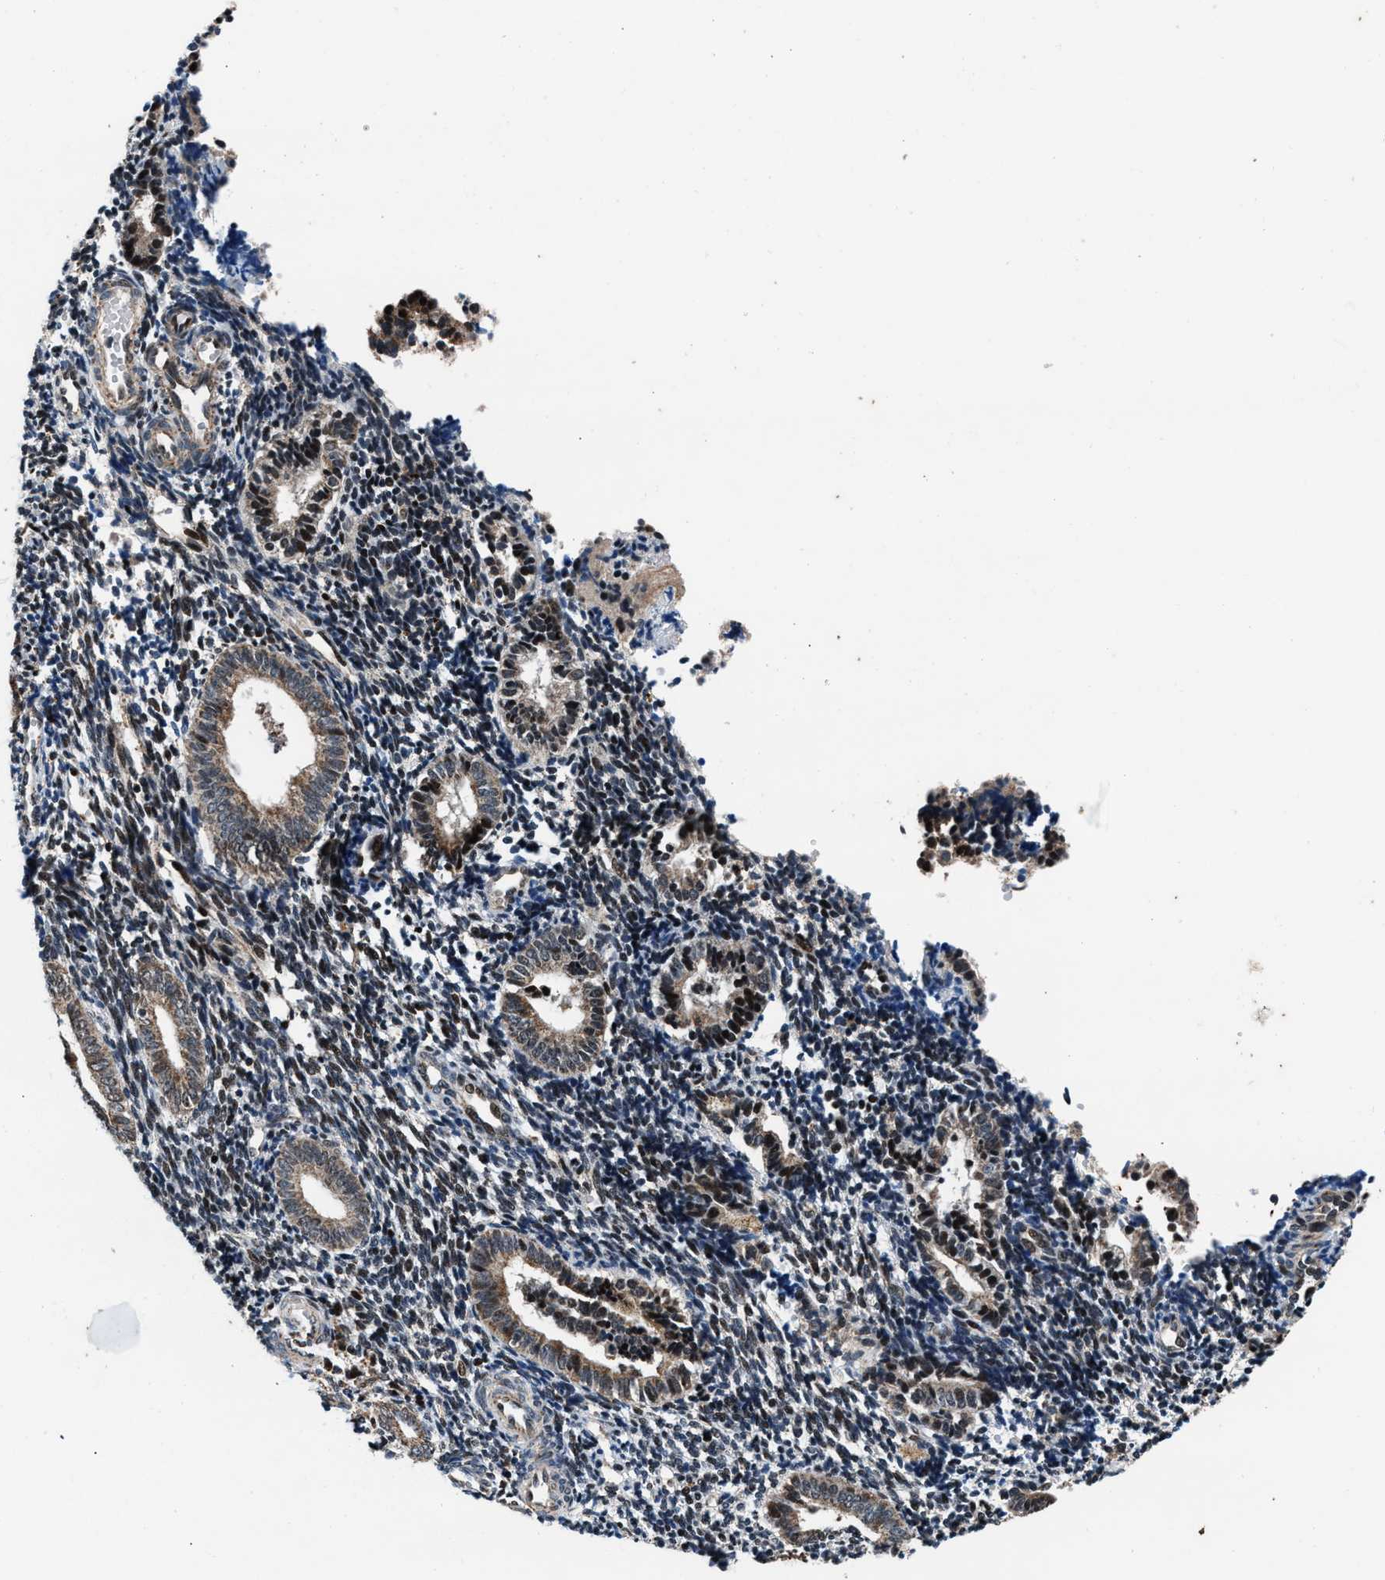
{"staining": {"intensity": "moderate", "quantity": ">75%", "location": "nuclear"}, "tissue": "endometrium", "cell_type": "Cells in endometrial stroma", "image_type": "normal", "snomed": [{"axis": "morphology", "description": "Normal tissue, NOS"}, {"axis": "topography", "description": "Uterus"}, {"axis": "topography", "description": "Endometrium"}], "caption": "A brown stain labels moderate nuclear staining of a protein in cells in endometrial stroma of normal endometrium. (brown staining indicates protein expression, while blue staining denotes nuclei).", "gene": "PRRC2B", "patient": {"sex": "female", "age": 33}}